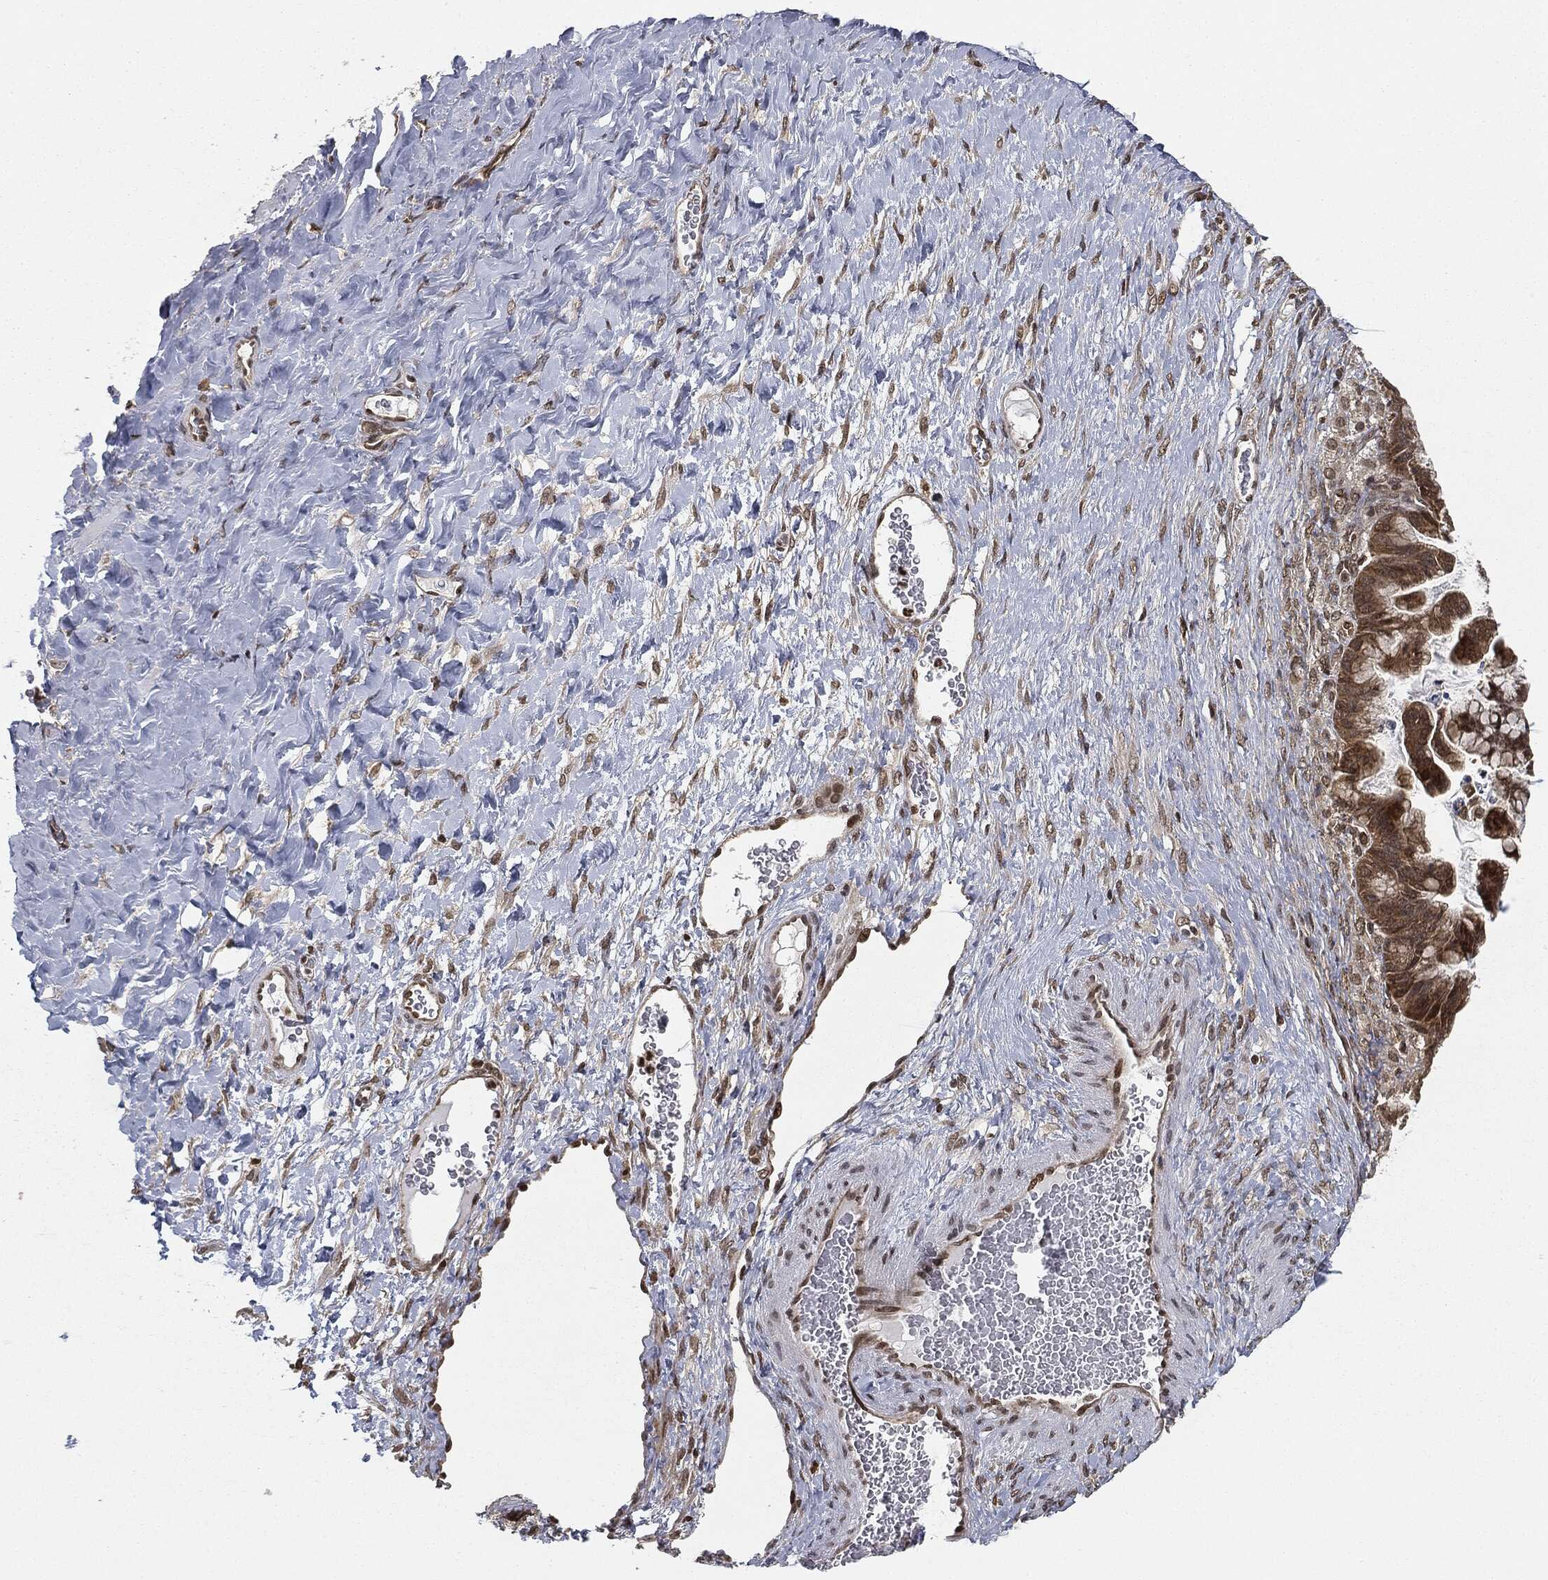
{"staining": {"intensity": "moderate", "quantity": ">75%", "location": "cytoplasmic/membranous,nuclear"}, "tissue": "ovarian cancer", "cell_type": "Tumor cells", "image_type": "cancer", "snomed": [{"axis": "morphology", "description": "Cystadenocarcinoma, mucinous, NOS"}, {"axis": "topography", "description": "Ovary"}], "caption": "Mucinous cystadenocarcinoma (ovarian) was stained to show a protein in brown. There is medium levels of moderate cytoplasmic/membranous and nuclear expression in about >75% of tumor cells.", "gene": "TBC1D22A", "patient": {"sex": "female", "age": 67}}